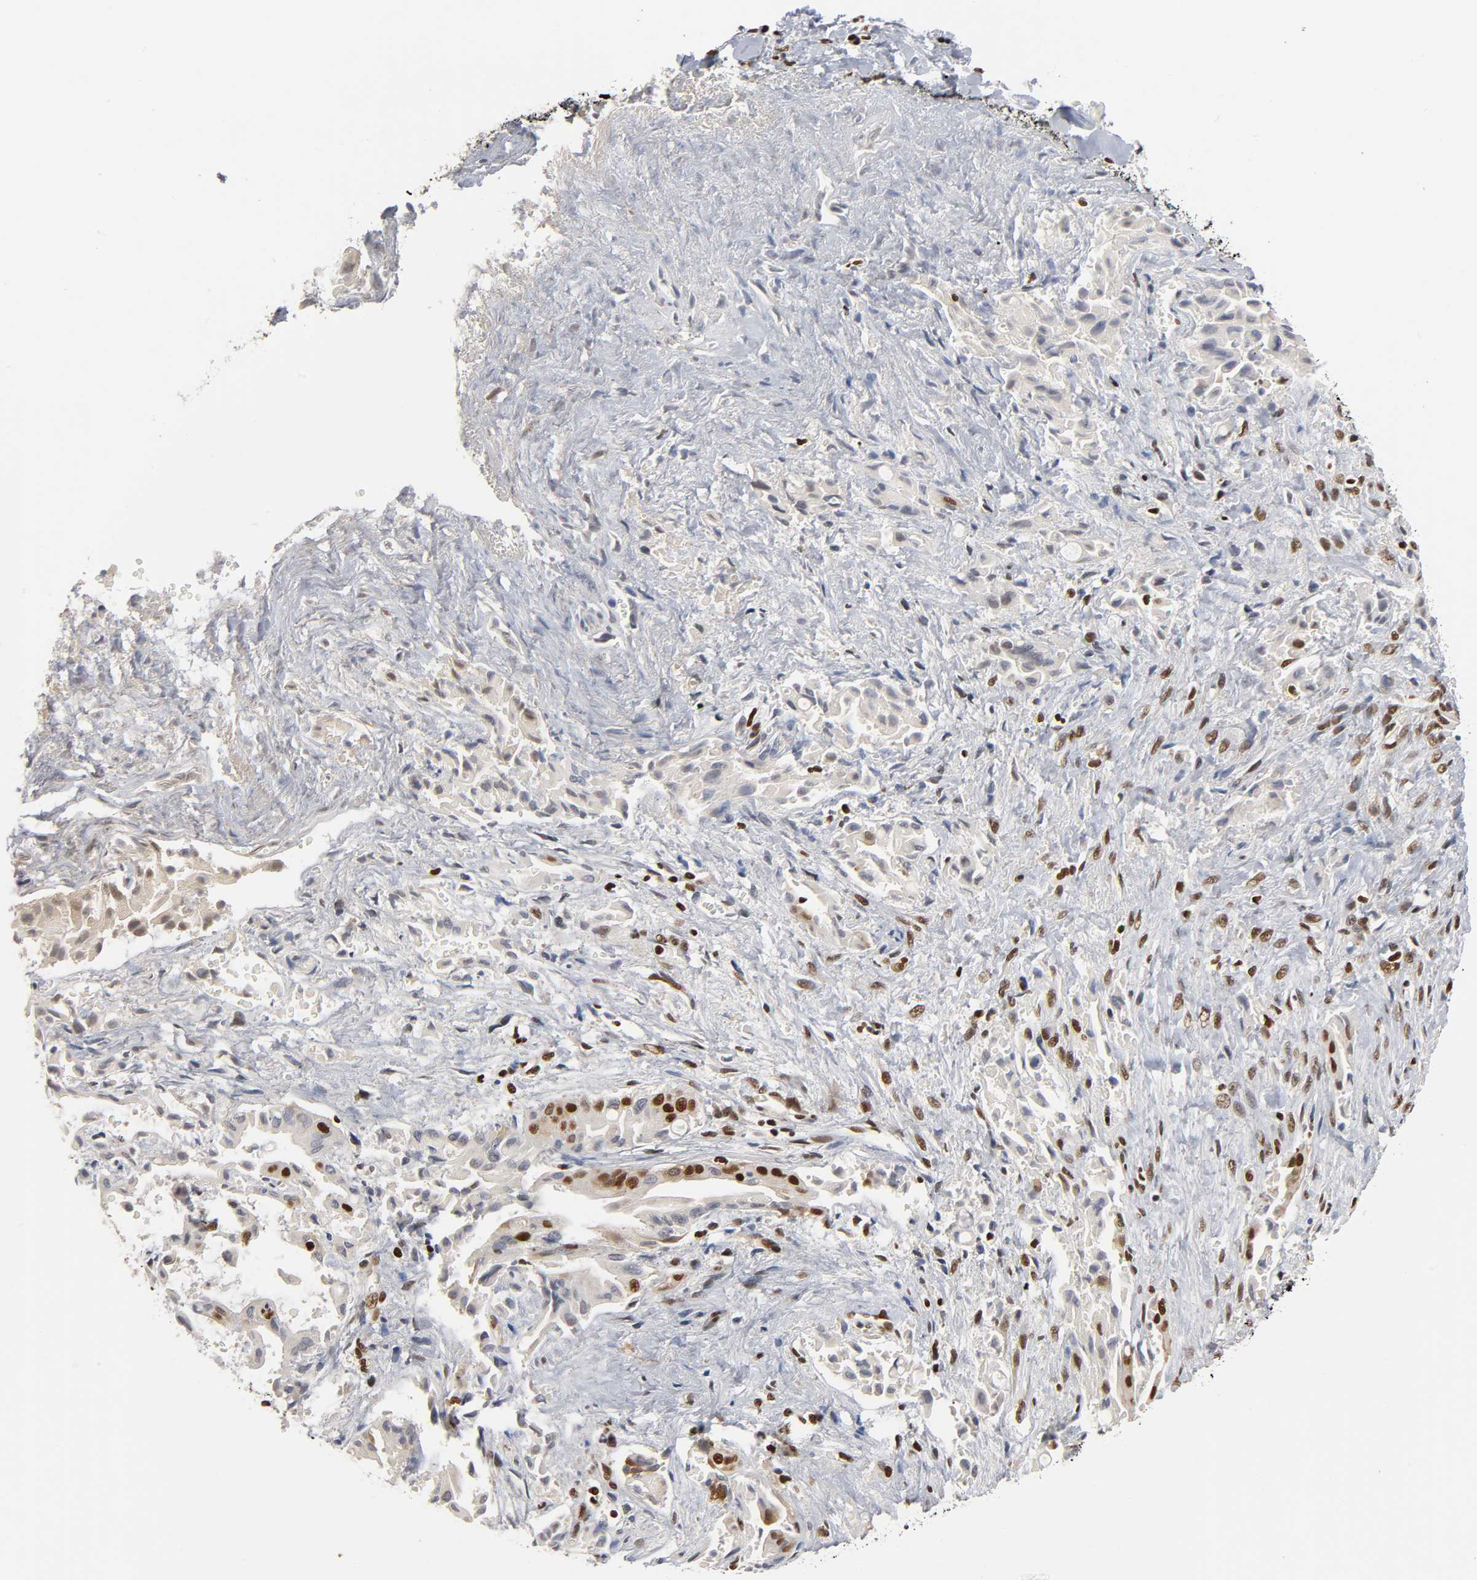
{"staining": {"intensity": "strong", "quantity": "25%-75%", "location": "nuclear"}, "tissue": "liver cancer", "cell_type": "Tumor cells", "image_type": "cancer", "snomed": [{"axis": "morphology", "description": "Cholangiocarcinoma"}, {"axis": "topography", "description": "Liver"}], "caption": "Protein positivity by immunohistochemistry displays strong nuclear staining in about 25%-75% of tumor cells in liver cholangiocarcinoma. The protein is shown in brown color, while the nuclei are stained blue.", "gene": "ILKAP", "patient": {"sex": "male", "age": 58}}